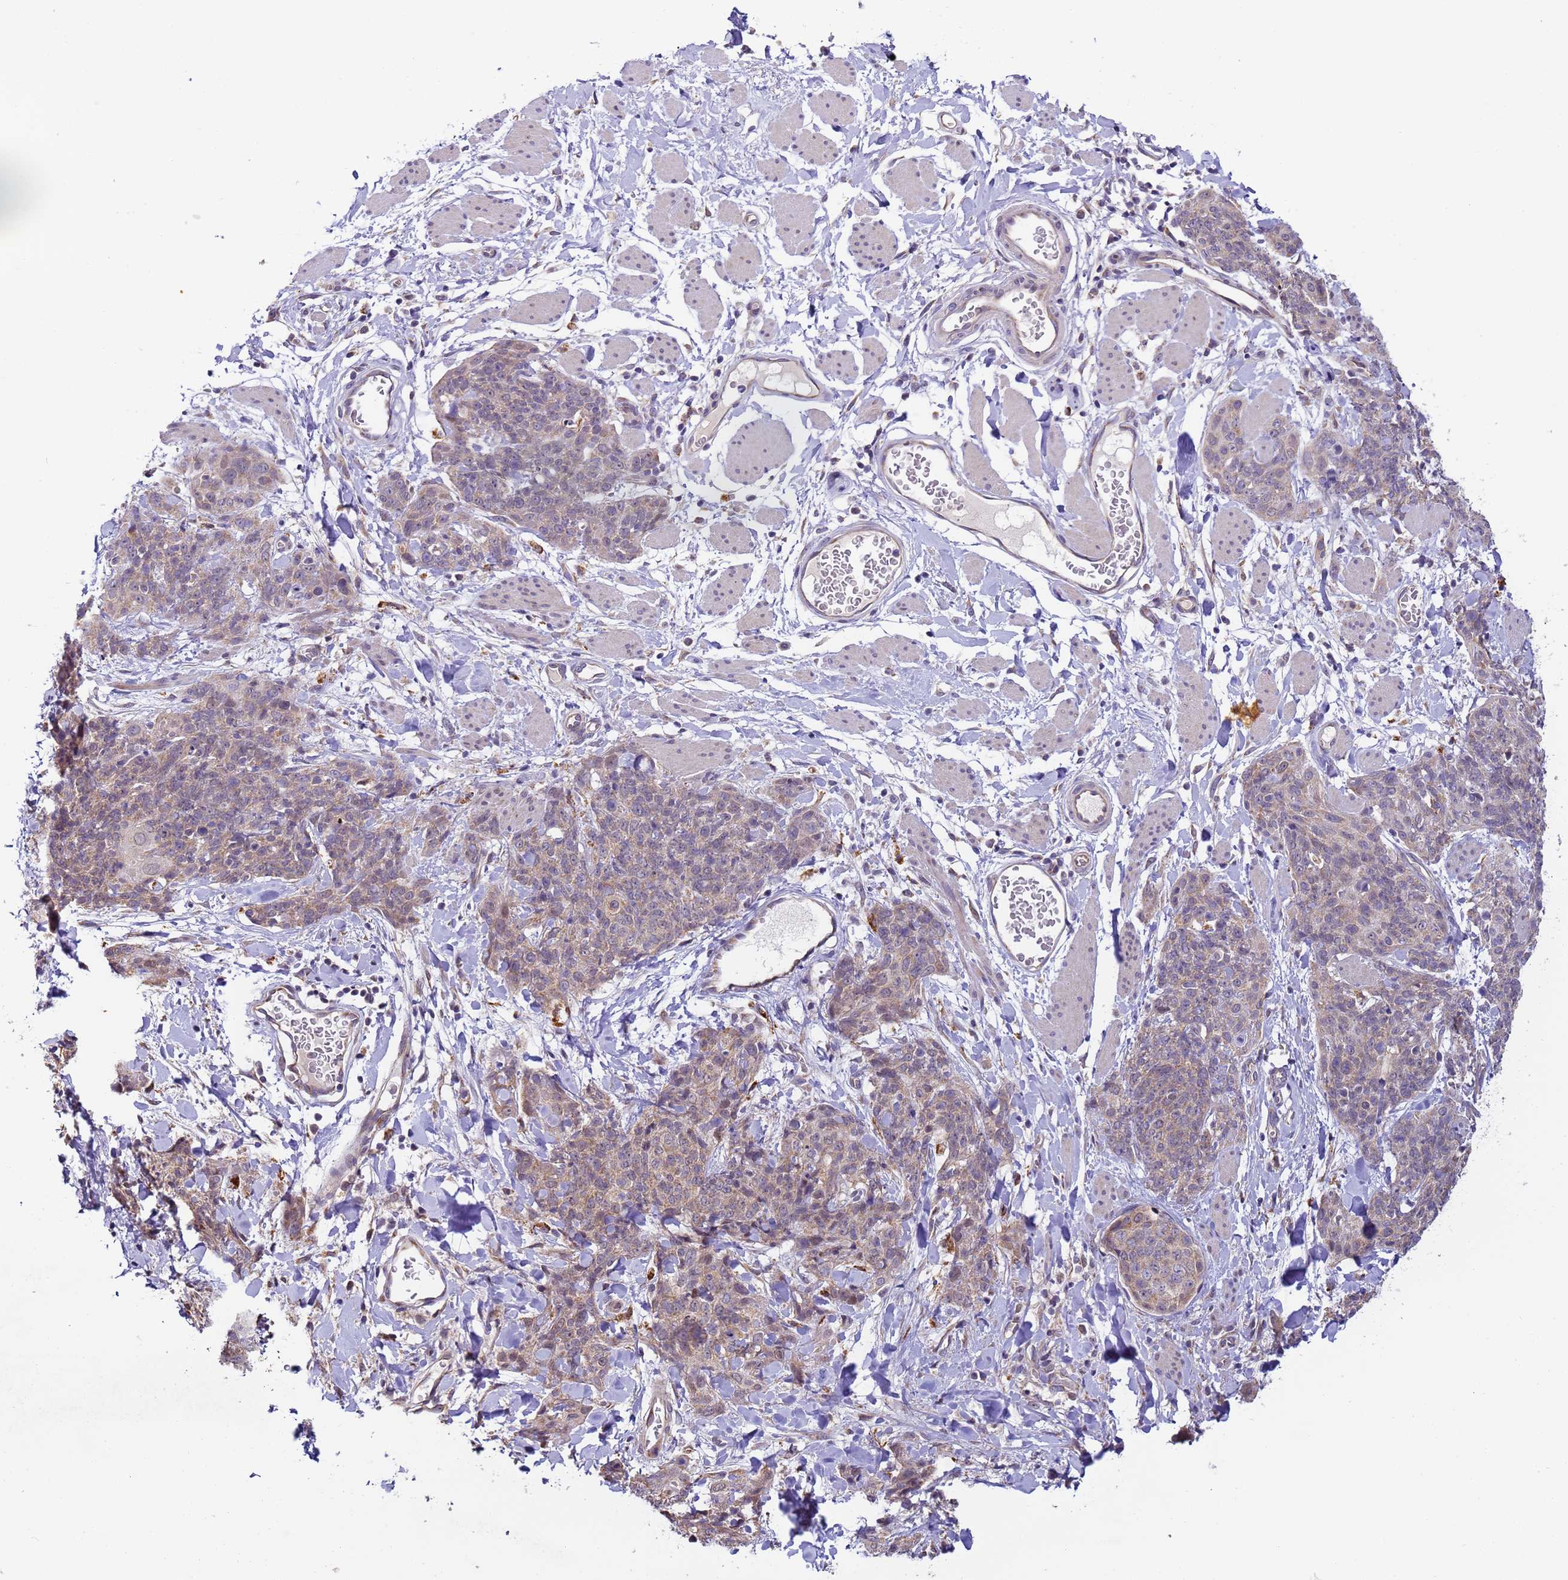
{"staining": {"intensity": "weak", "quantity": "25%-75%", "location": "cytoplasmic/membranous"}, "tissue": "skin cancer", "cell_type": "Tumor cells", "image_type": "cancer", "snomed": [{"axis": "morphology", "description": "Squamous cell carcinoma, NOS"}, {"axis": "topography", "description": "Skin"}, {"axis": "topography", "description": "Vulva"}], "caption": "Skin cancer was stained to show a protein in brown. There is low levels of weak cytoplasmic/membranous staining in approximately 25%-75% of tumor cells. Using DAB (3,3'-diaminobenzidine) (brown) and hematoxylin (blue) stains, captured at high magnification using brightfield microscopy.", "gene": "RAPGEF3", "patient": {"sex": "female", "age": 85}}